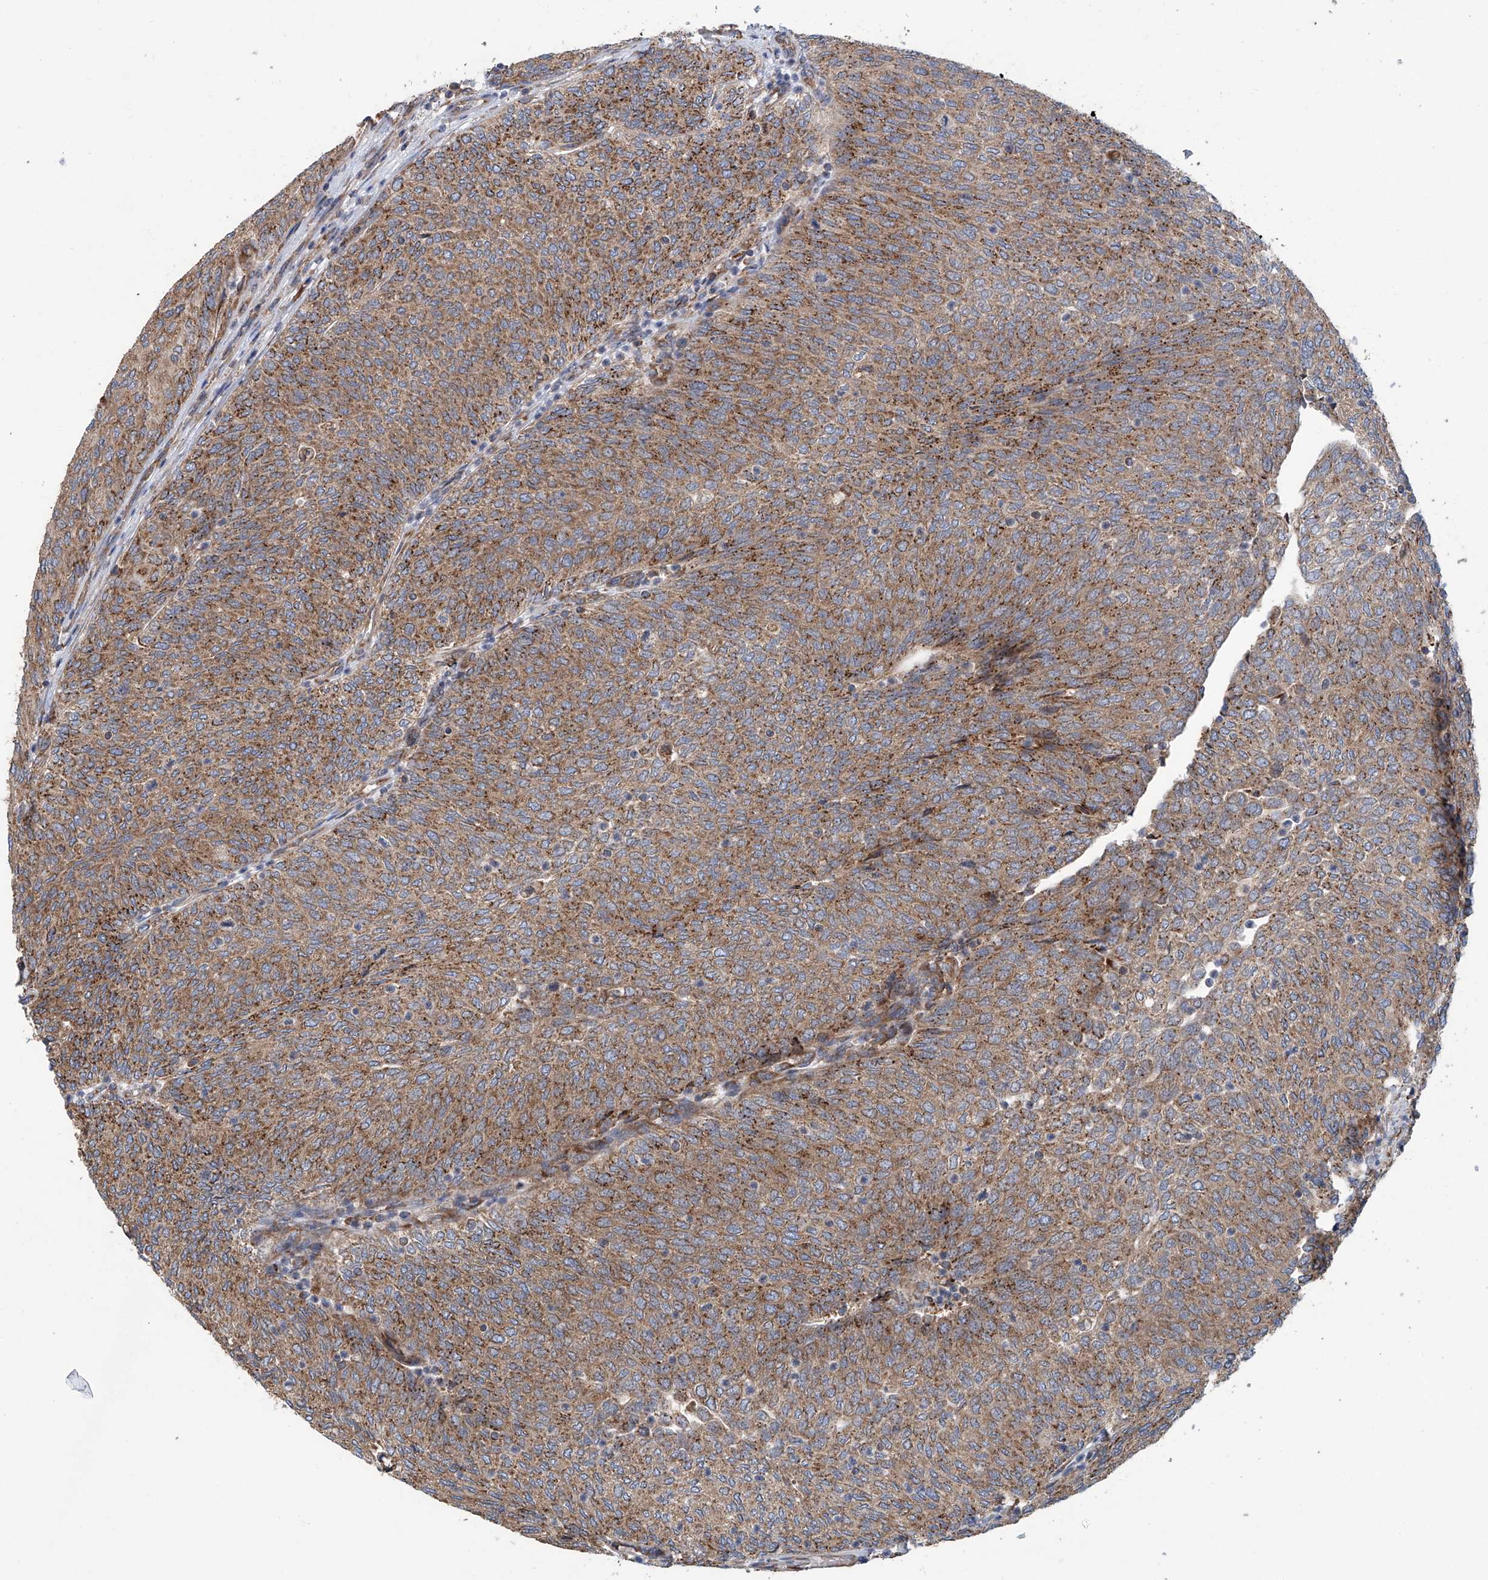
{"staining": {"intensity": "strong", "quantity": ">75%", "location": "cytoplasmic/membranous"}, "tissue": "urothelial cancer", "cell_type": "Tumor cells", "image_type": "cancer", "snomed": [{"axis": "morphology", "description": "Urothelial carcinoma, Low grade"}, {"axis": "topography", "description": "Urinary bladder"}], "caption": "Low-grade urothelial carcinoma tissue reveals strong cytoplasmic/membranous positivity in about >75% of tumor cells", "gene": "SENP2", "patient": {"sex": "female", "age": 79}}